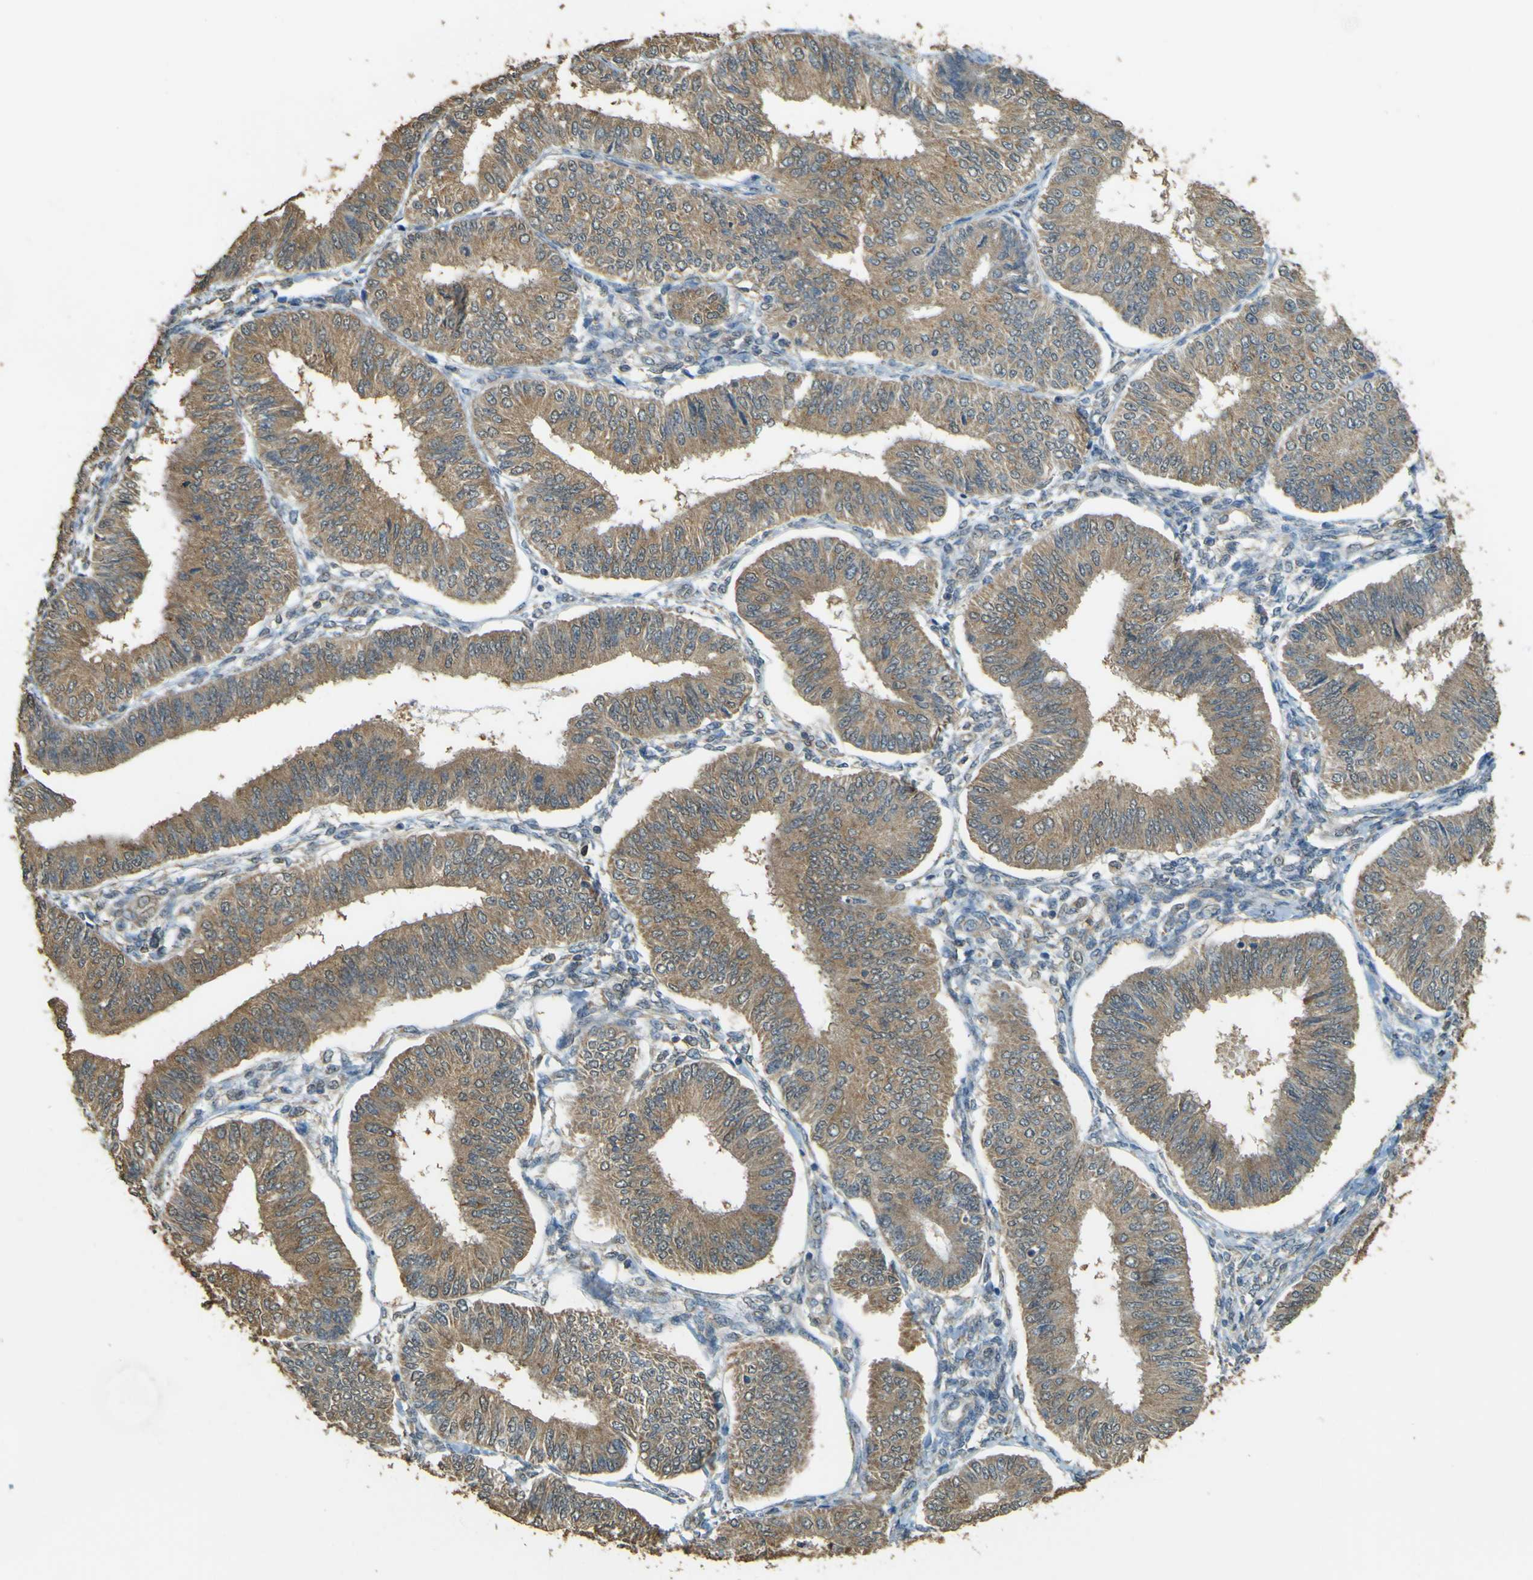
{"staining": {"intensity": "moderate", "quantity": ">75%", "location": "cytoplasmic/membranous"}, "tissue": "endometrial cancer", "cell_type": "Tumor cells", "image_type": "cancer", "snomed": [{"axis": "morphology", "description": "Adenocarcinoma, NOS"}, {"axis": "topography", "description": "Endometrium"}], "caption": "Human endometrial adenocarcinoma stained with a protein marker reveals moderate staining in tumor cells.", "gene": "GOLGA1", "patient": {"sex": "female", "age": 58}}